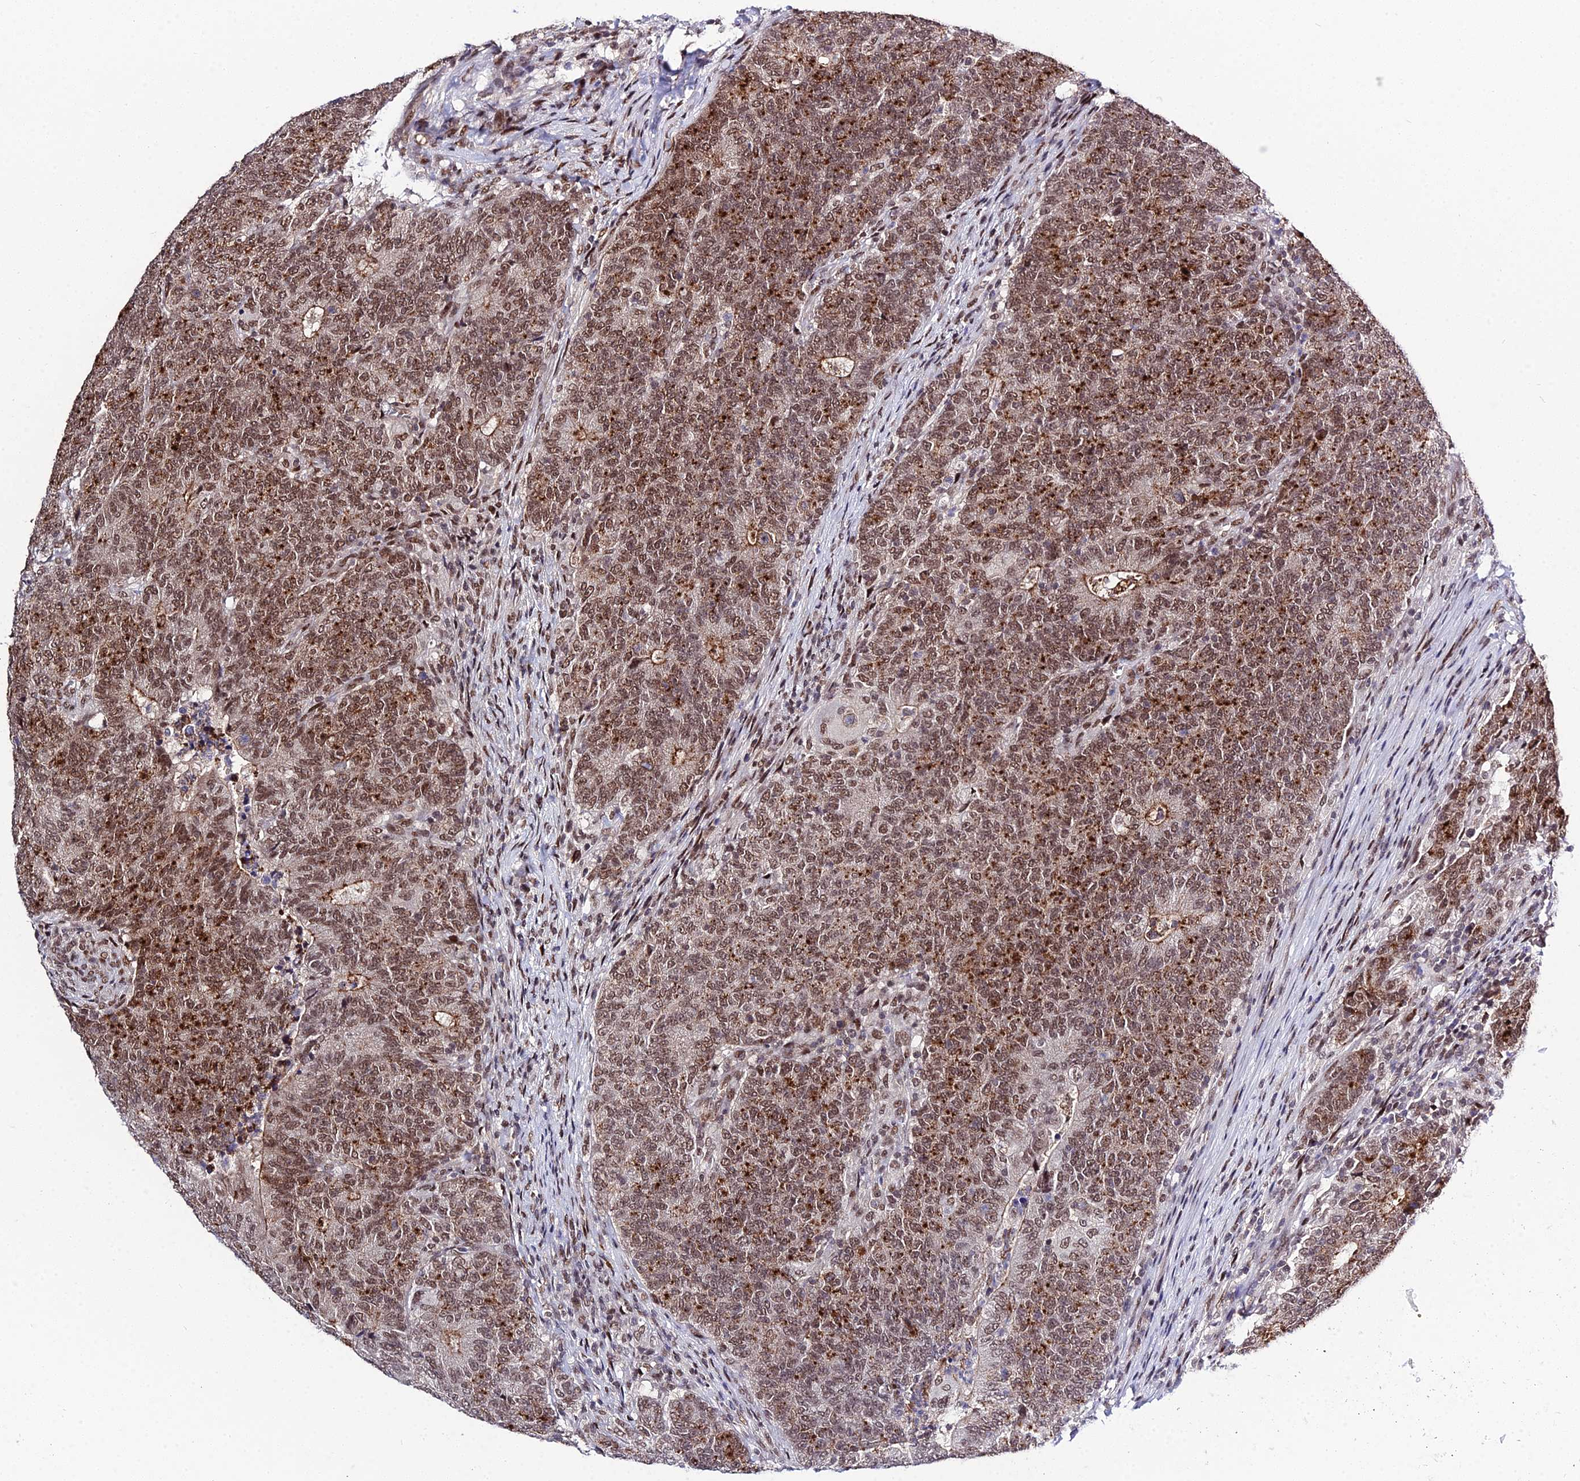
{"staining": {"intensity": "moderate", "quantity": ">75%", "location": "nuclear"}, "tissue": "colorectal cancer", "cell_type": "Tumor cells", "image_type": "cancer", "snomed": [{"axis": "morphology", "description": "Adenocarcinoma, NOS"}, {"axis": "topography", "description": "Colon"}], "caption": "A brown stain labels moderate nuclear positivity of a protein in colorectal adenocarcinoma tumor cells. (Brightfield microscopy of DAB IHC at high magnification).", "gene": "SYT15", "patient": {"sex": "female", "age": 75}}